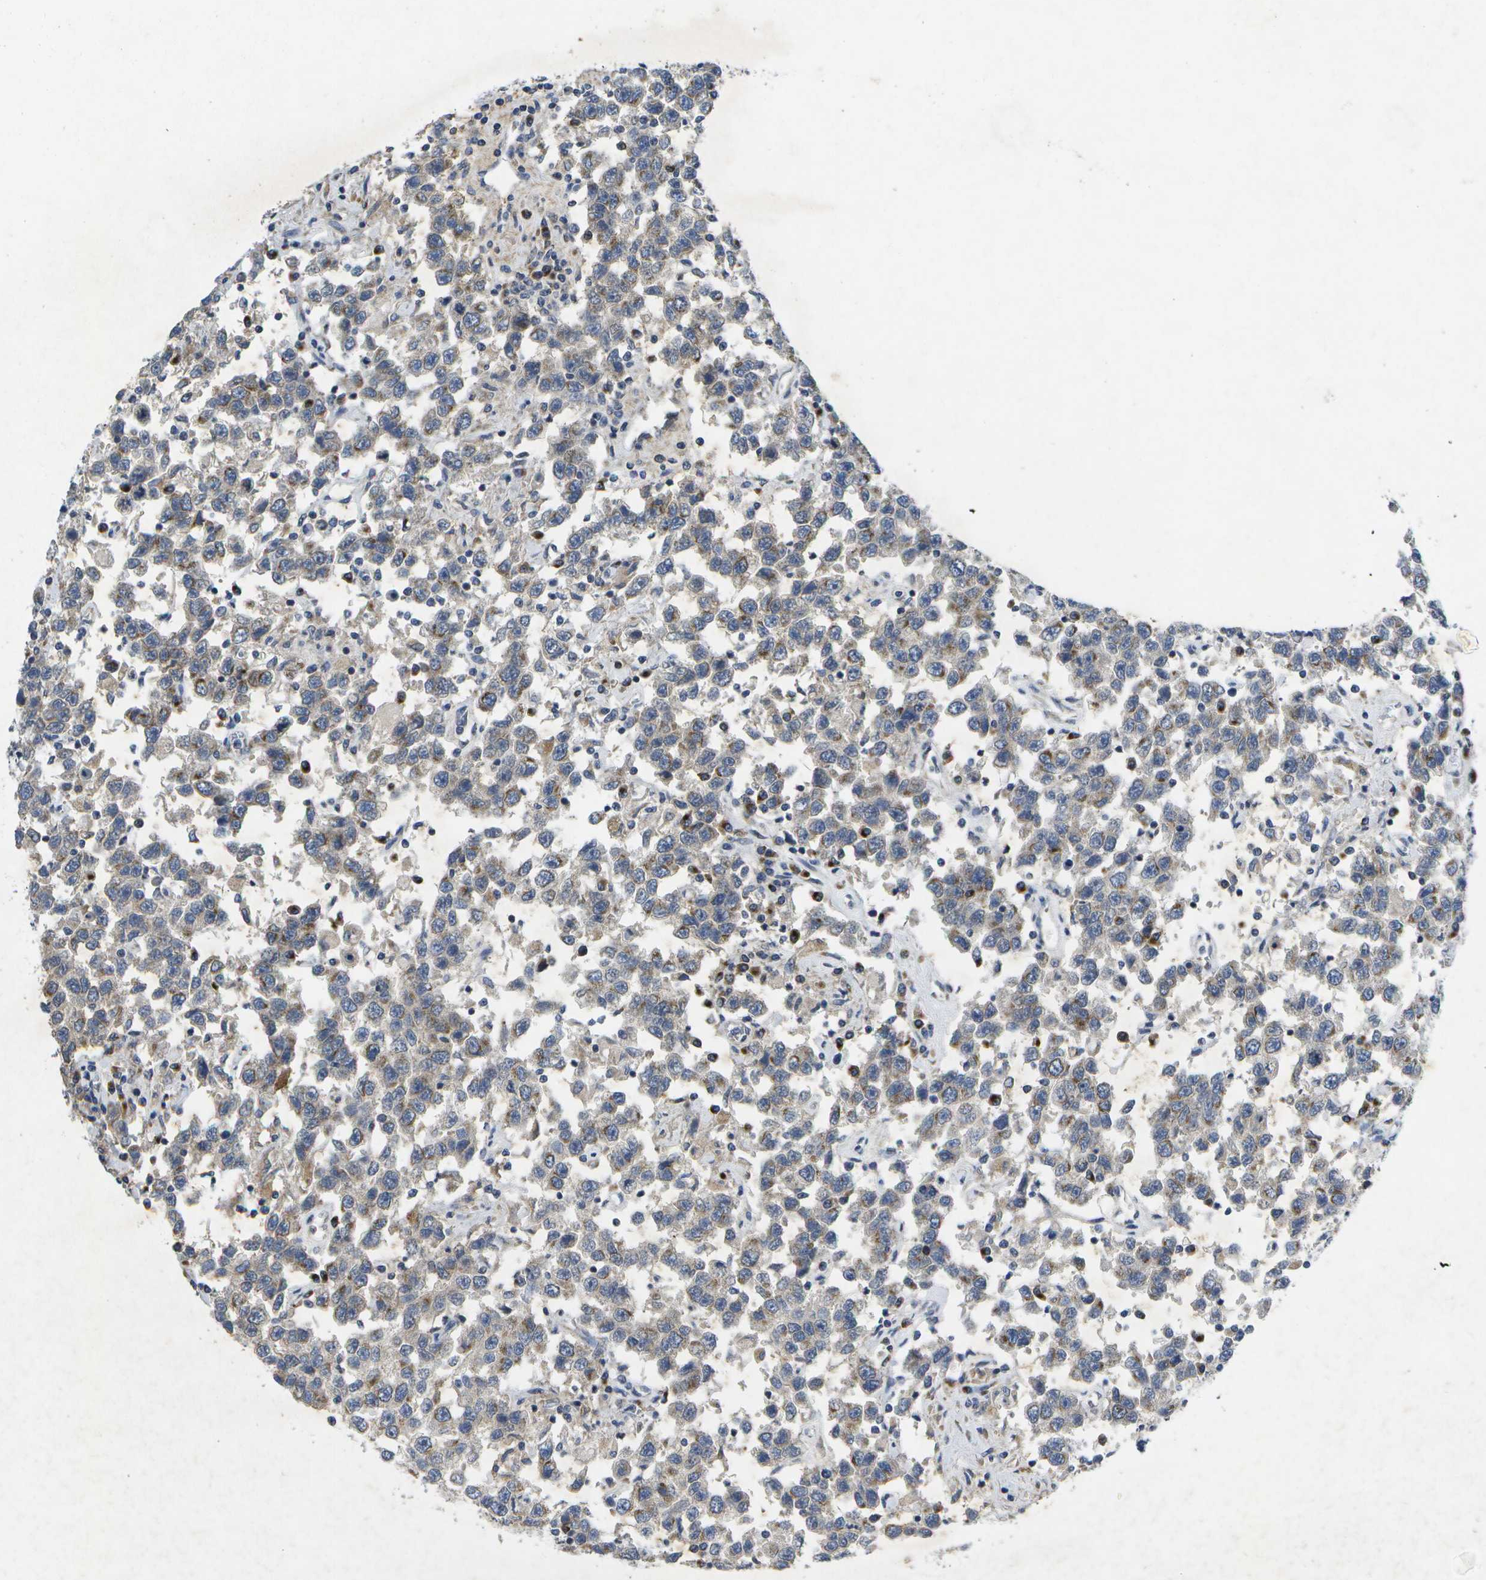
{"staining": {"intensity": "weak", "quantity": "<25%", "location": "cytoplasmic/membranous"}, "tissue": "testis cancer", "cell_type": "Tumor cells", "image_type": "cancer", "snomed": [{"axis": "morphology", "description": "Seminoma, NOS"}, {"axis": "topography", "description": "Testis"}], "caption": "DAB immunohistochemical staining of seminoma (testis) reveals no significant expression in tumor cells.", "gene": "KDELR1", "patient": {"sex": "male", "age": 41}}